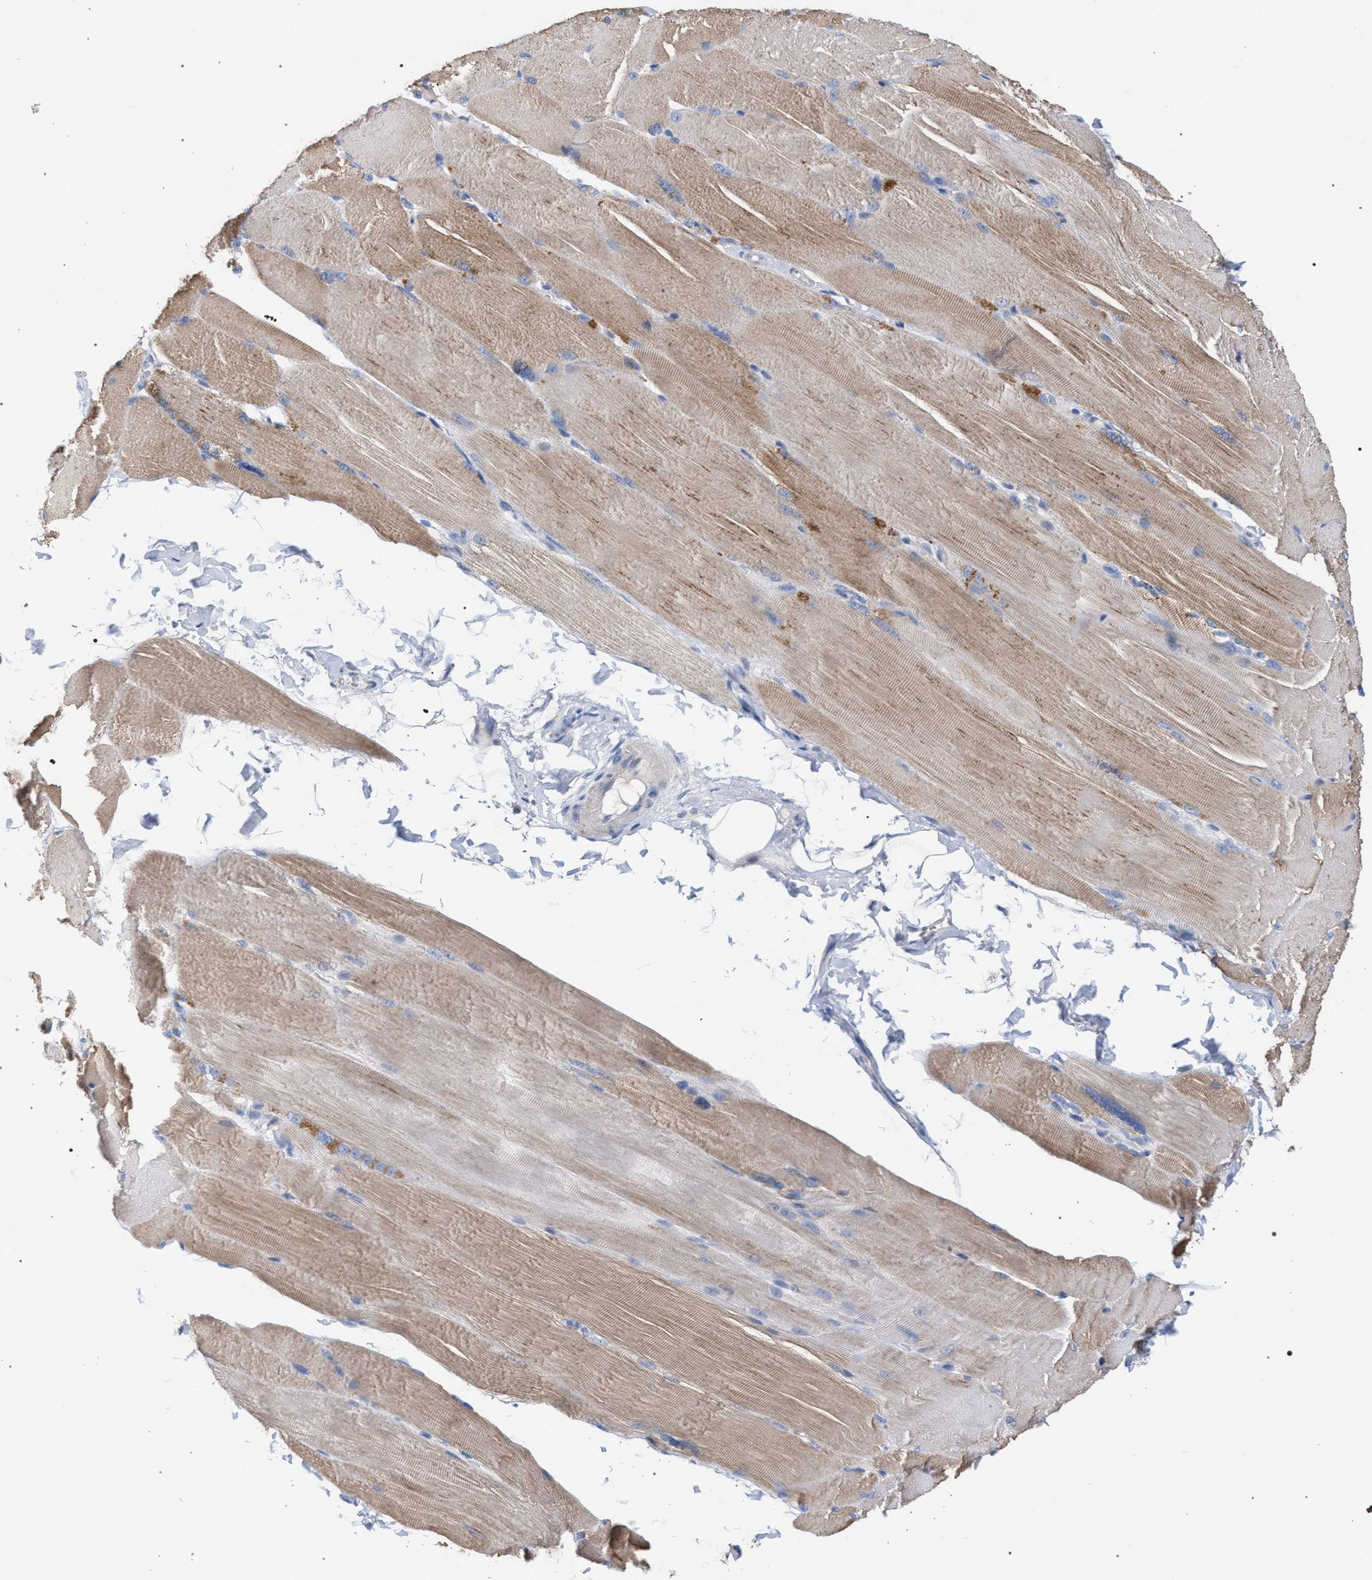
{"staining": {"intensity": "moderate", "quantity": ">75%", "location": "cytoplasmic/membranous"}, "tissue": "skeletal muscle", "cell_type": "Myocytes", "image_type": "normal", "snomed": [{"axis": "morphology", "description": "Normal tissue, NOS"}, {"axis": "topography", "description": "Skin"}, {"axis": "topography", "description": "Skeletal muscle"}], "caption": "Brown immunohistochemical staining in benign human skeletal muscle demonstrates moderate cytoplasmic/membranous expression in about >75% of myocytes. Immunohistochemistry (ihc) stains the protein in brown and the nuclei are stained blue.", "gene": "ECI2", "patient": {"sex": "male", "age": 83}}